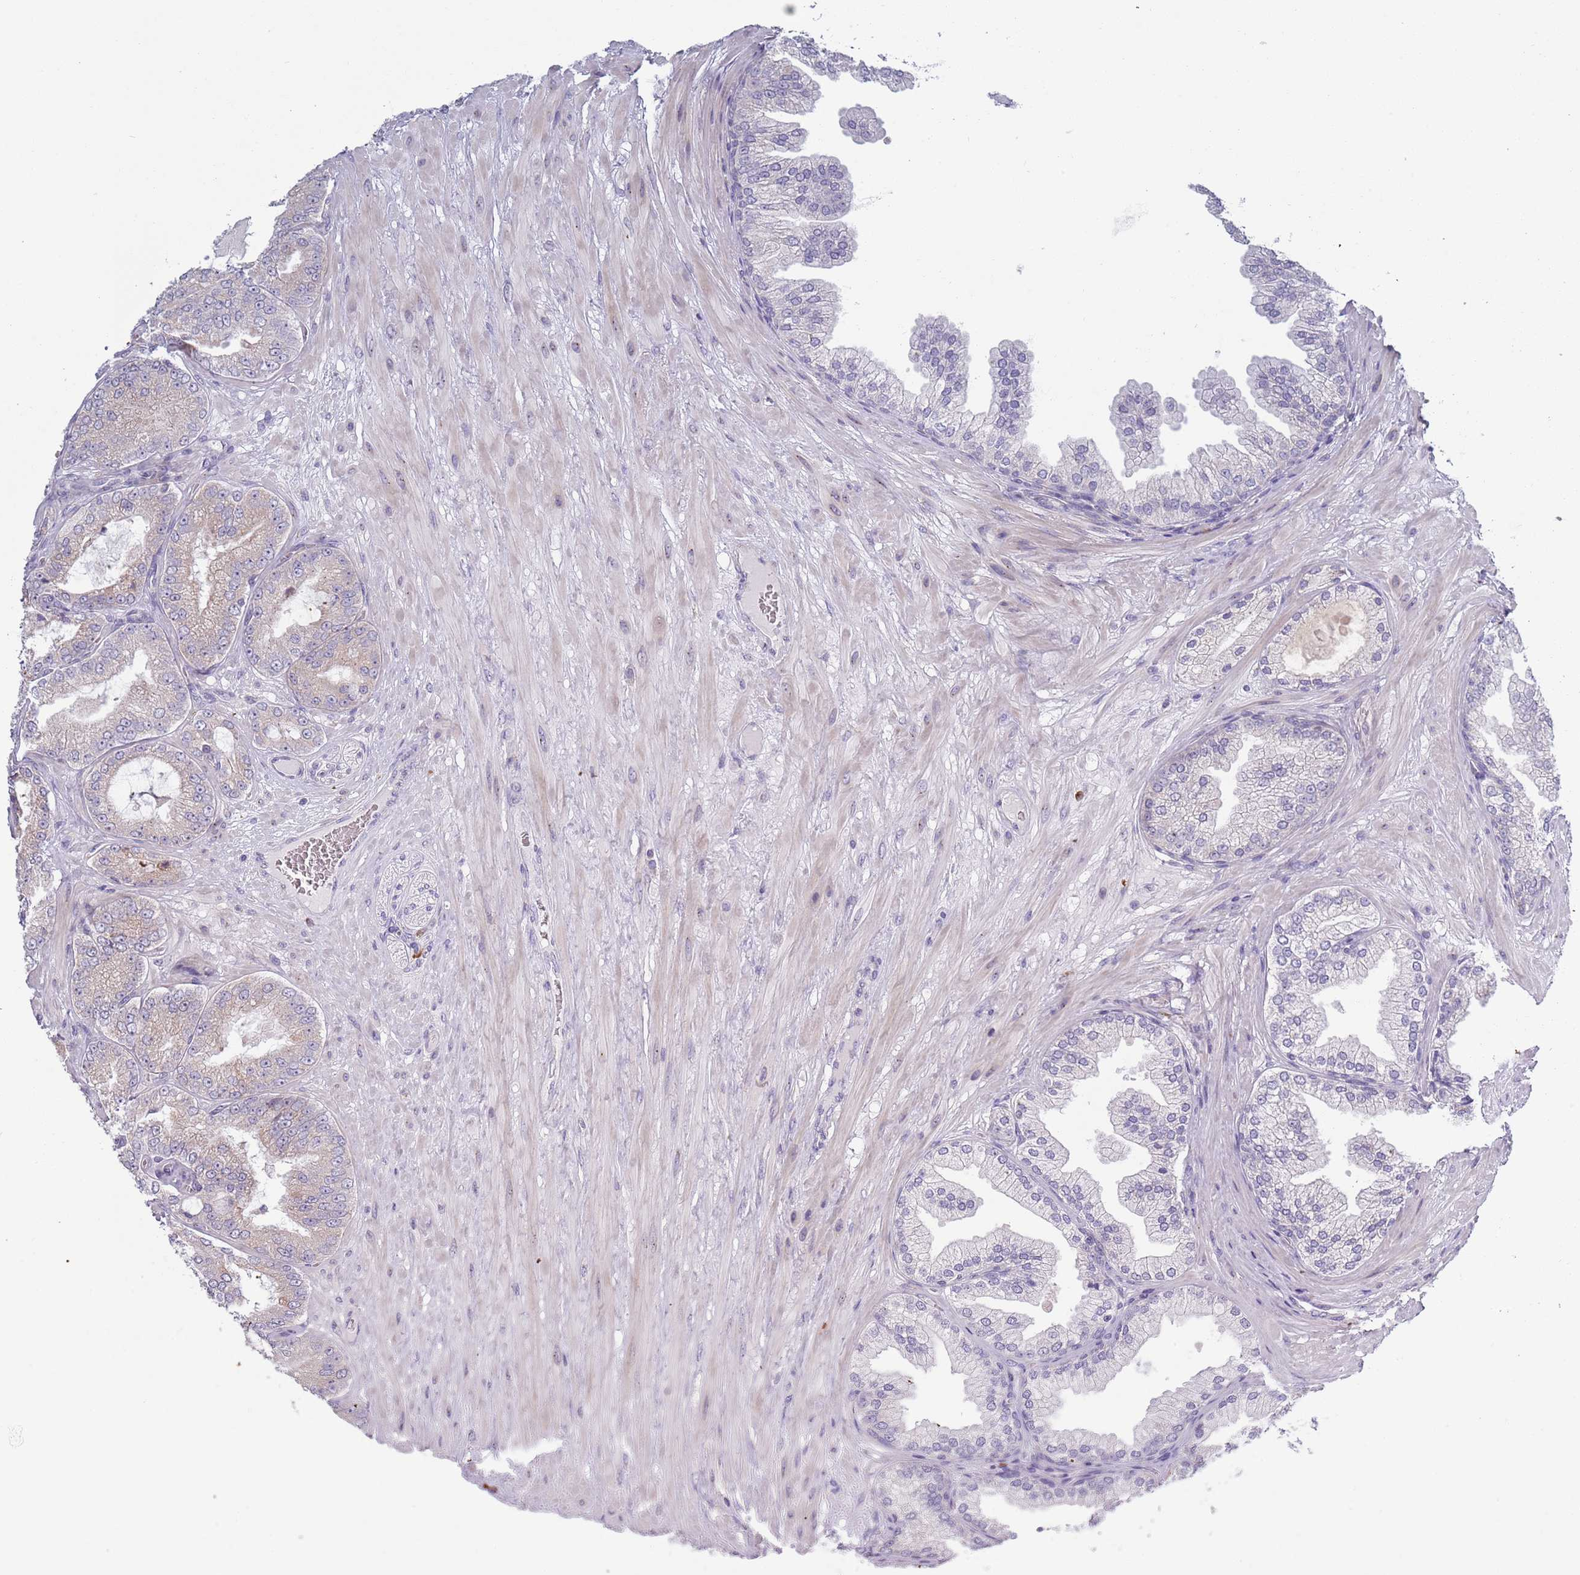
{"staining": {"intensity": "negative", "quantity": "none", "location": "none"}, "tissue": "prostate cancer", "cell_type": "Tumor cells", "image_type": "cancer", "snomed": [{"axis": "morphology", "description": "Adenocarcinoma, Low grade"}, {"axis": "topography", "description": "Prostate"}], "caption": "Immunohistochemistry (IHC) photomicrograph of prostate cancer stained for a protein (brown), which displays no positivity in tumor cells.", "gene": "LTB", "patient": {"sex": "male", "age": 63}}